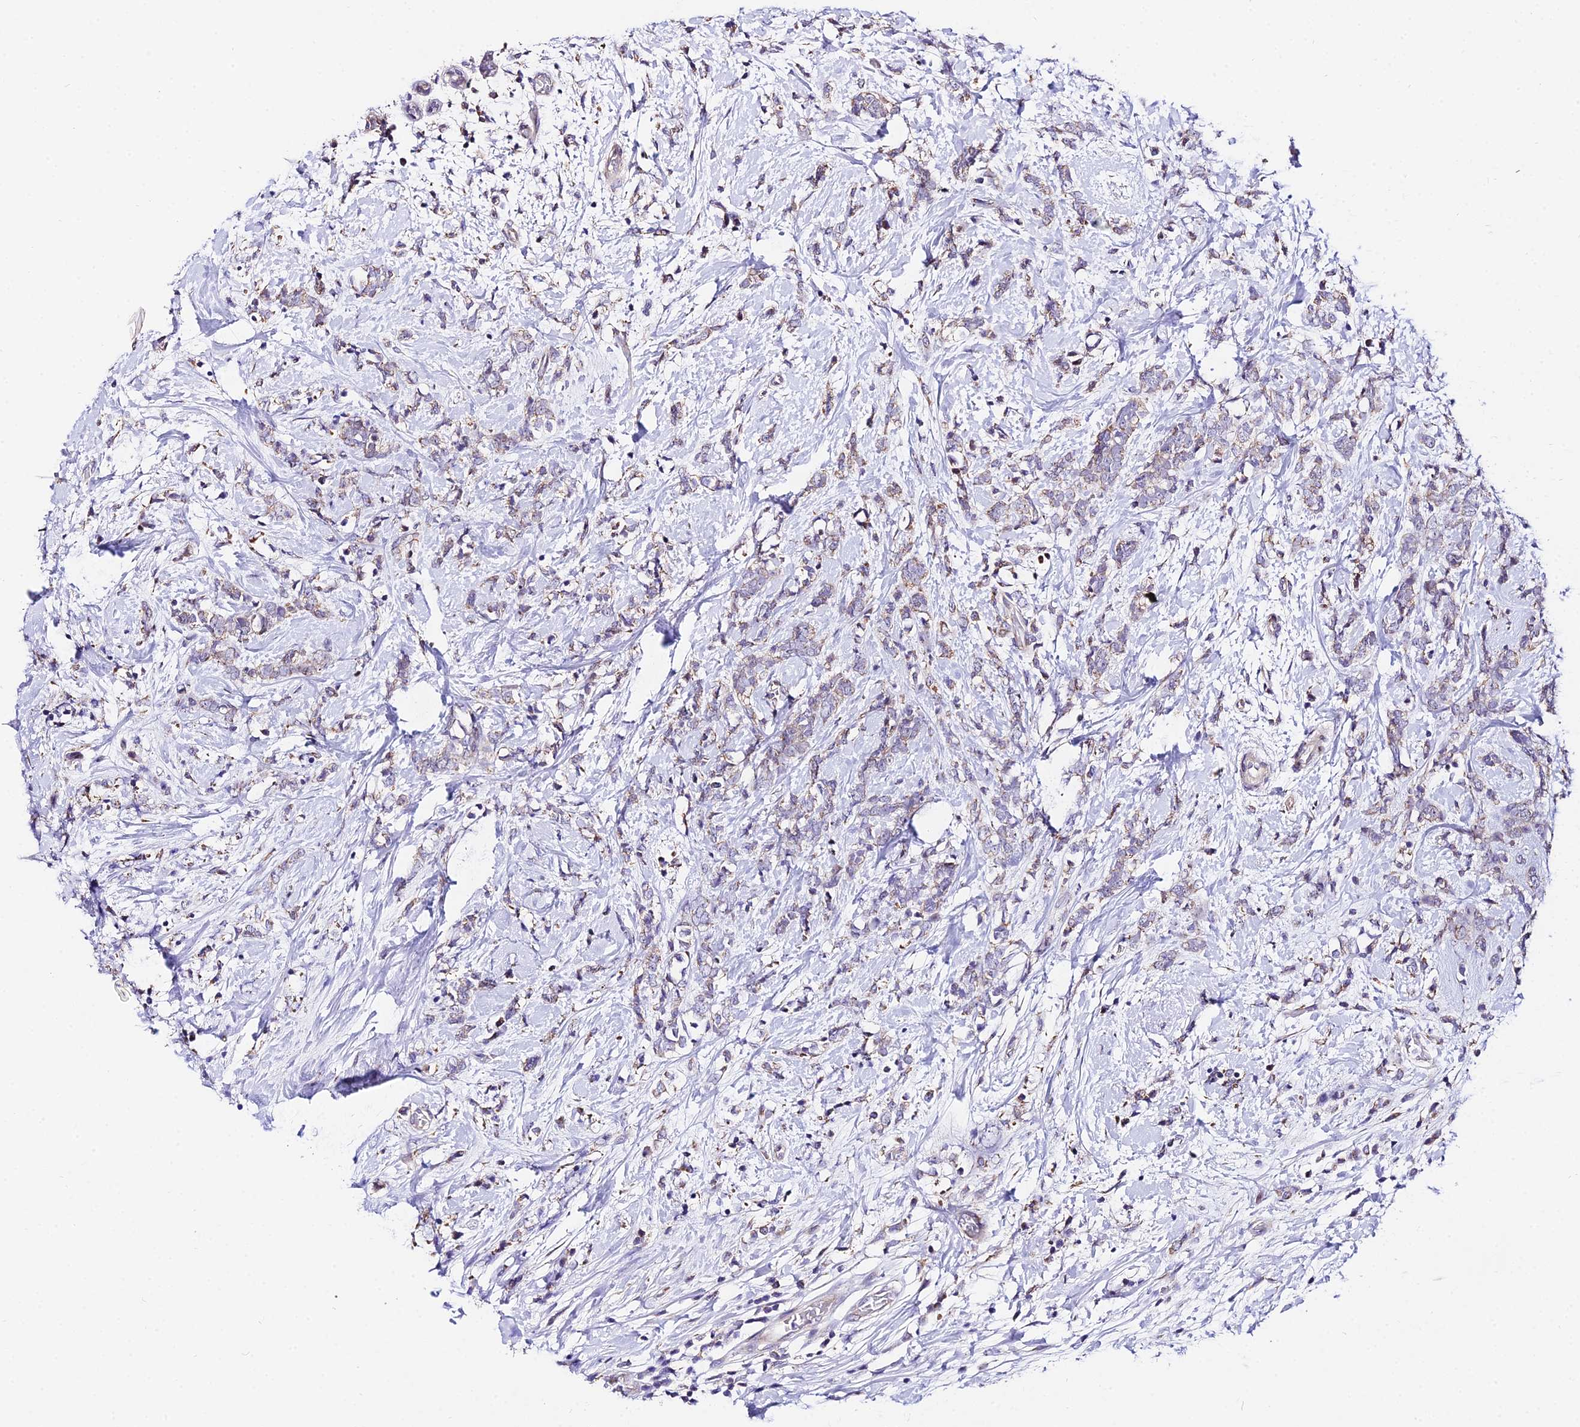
{"staining": {"intensity": "weak", "quantity": "<25%", "location": "cytoplasmic/membranous"}, "tissue": "breast cancer", "cell_type": "Tumor cells", "image_type": "cancer", "snomed": [{"axis": "morphology", "description": "Lobular carcinoma"}, {"axis": "topography", "description": "Breast"}], "caption": "Immunohistochemical staining of human breast cancer reveals no significant staining in tumor cells.", "gene": "ATP5PB", "patient": {"sex": "female", "age": 58}}